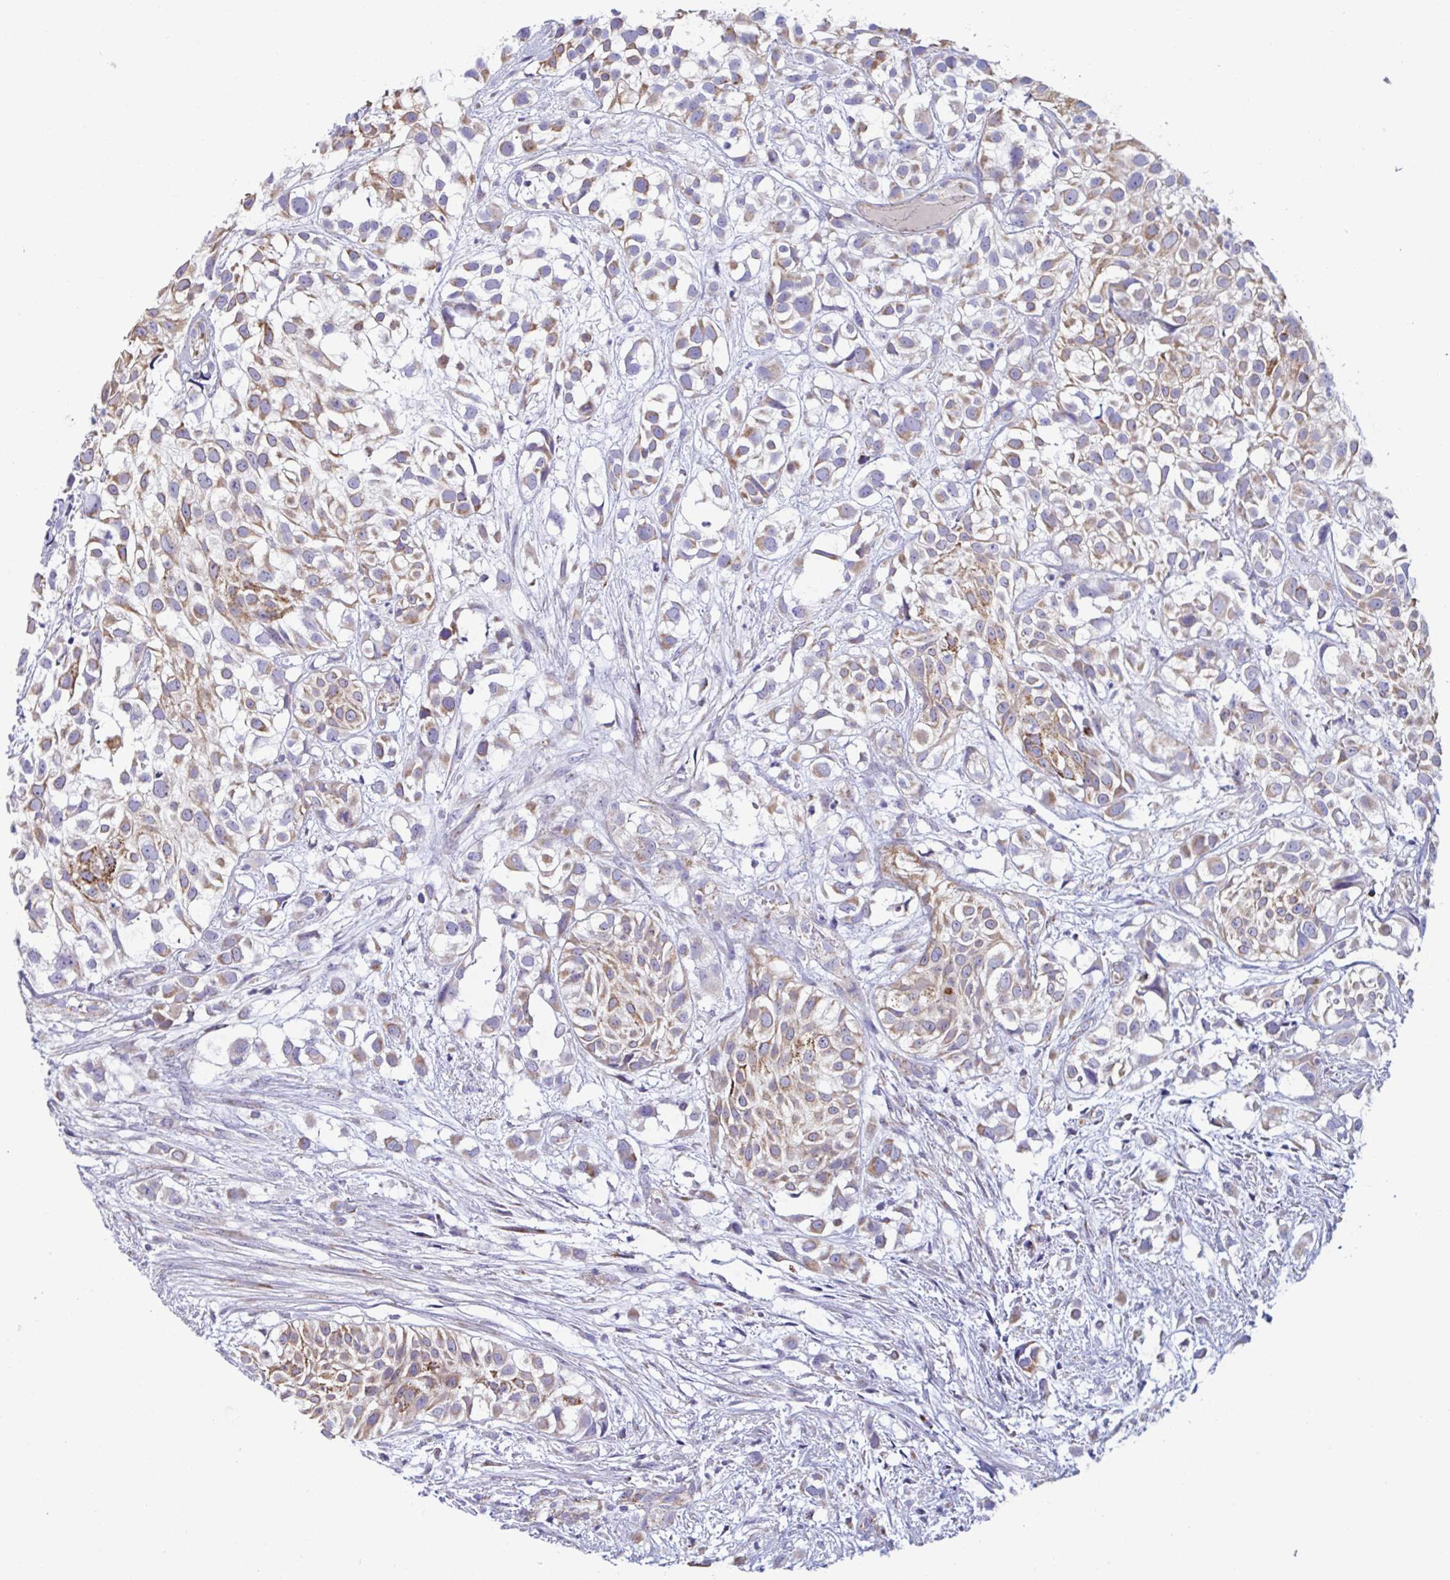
{"staining": {"intensity": "moderate", "quantity": ">75%", "location": "cytoplasmic/membranous"}, "tissue": "urothelial cancer", "cell_type": "Tumor cells", "image_type": "cancer", "snomed": [{"axis": "morphology", "description": "Urothelial carcinoma, High grade"}, {"axis": "topography", "description": "Urinary bladder"}], "caption": "Urothelial cancer was stained to show a protein in brown. There is medium levels of moderate cytoplasmic/membranous positivity in about >75% of tumor cells. (Brightfield microscopy of DAB IHC at high magnification).", "gene": "BCAT2", "patient": {"sex": "male", "age": 56}}